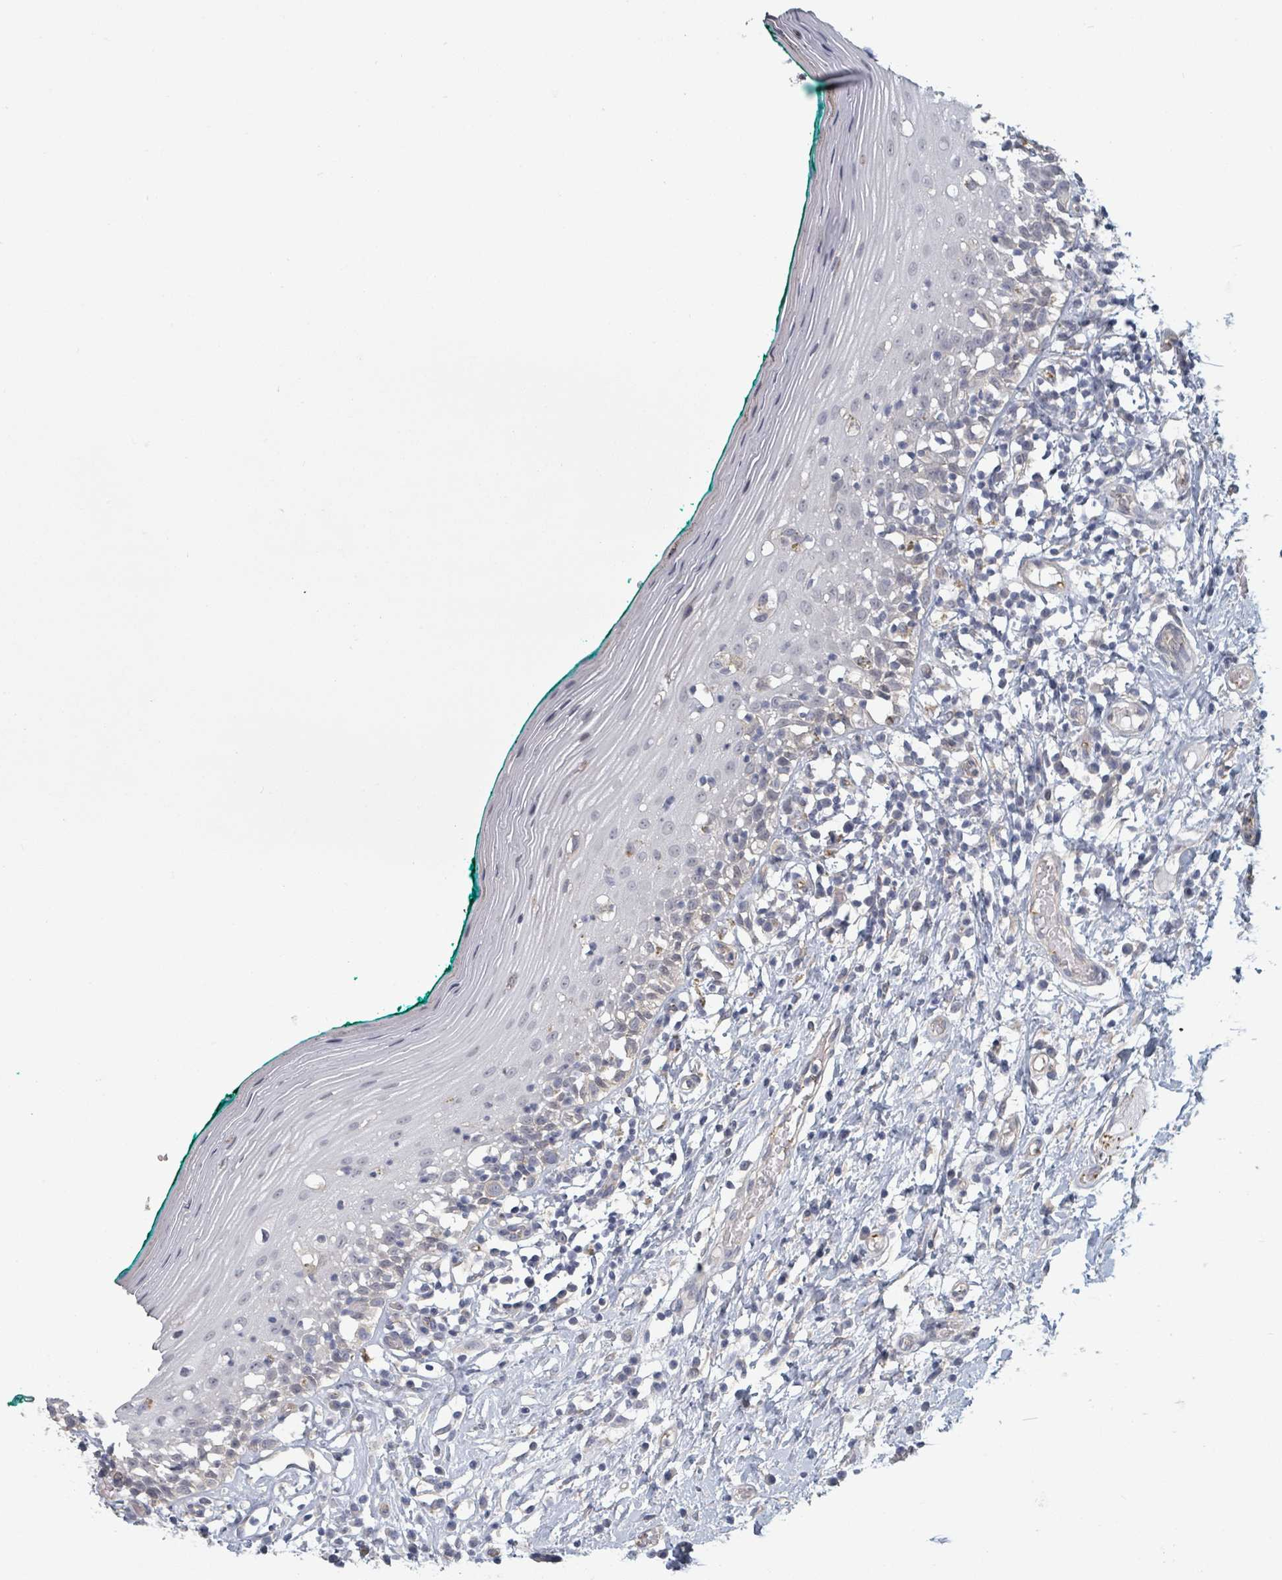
{"staining": {"intensity": "negative", "quantity": "none", "location": "none"}, "tissue": "oral mucosa", "cell_type": "Squamous epithelial cells", "image_type": "normal", "snomed": [{"axis": "morphology", "description": "Normal tissue, NOS"}, {"axis": "topography", "description": "Oral tissue"}], "caption": "Squamous epithelial cells show no significant protein staining in benign oral mucosa. (Stains: DAB (3,3'-diaminobenzidine) immunohistochemistry (IHC) with hematoxylin counter stain, Microscopy: brightfield microscopy at high magnification).", "gene": "PLAUR", "patient": {"sex": "female", "age": 83}}